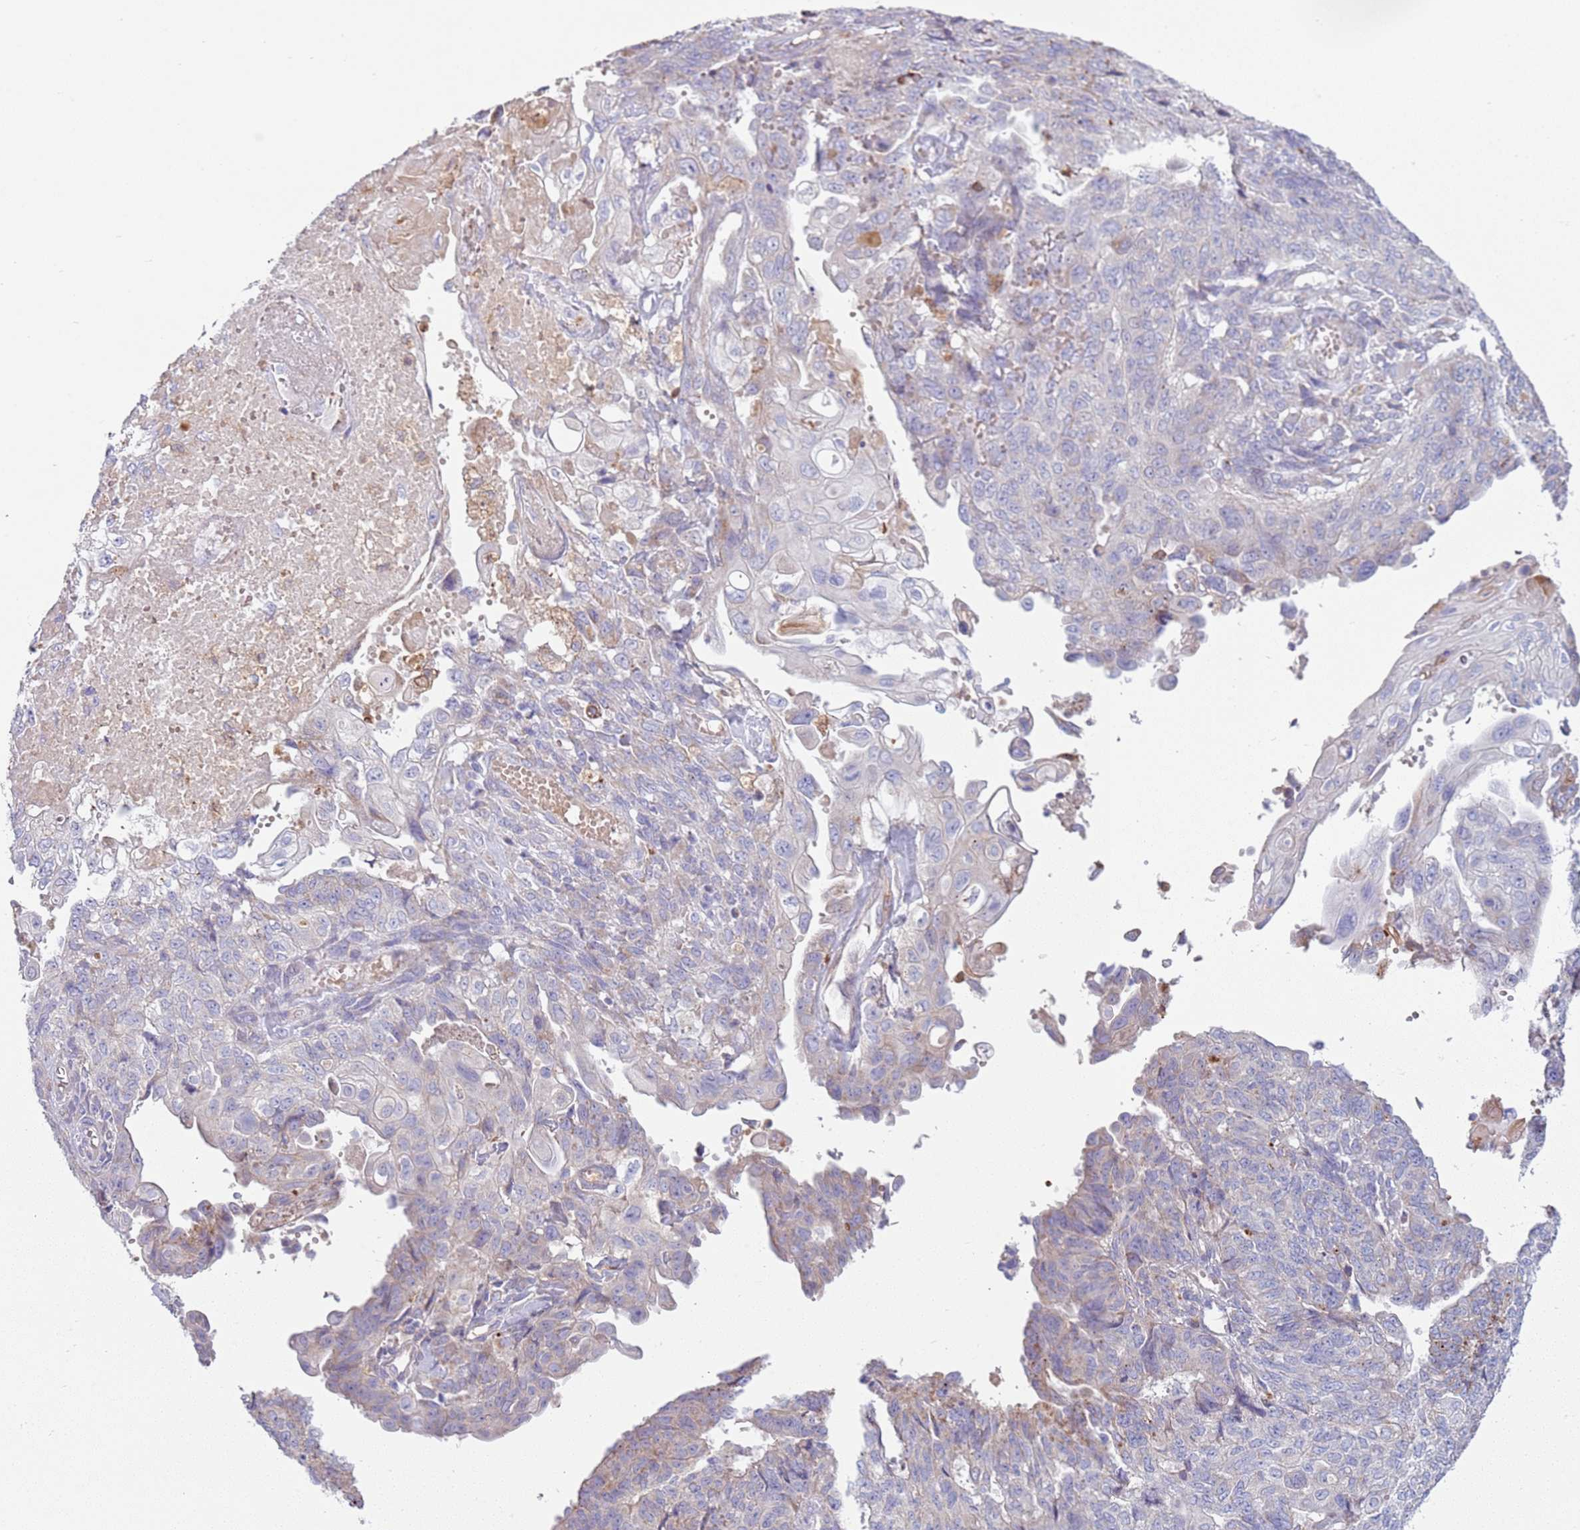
{"staining": {"intensity": "weak", "quantity": "25%-75%", "location": "cytoplasmic/membranous"}, "tissue": "endometrial cancer", "cell_type": "Tumor cells", "image_type": "cancer", "snomed": [{"axis": "morphology", "description": "Adenocarcinoma, NOS"}, {"axis": "topography", "description": "Endometrium"}], "caption": "Endometrial adenocarcinoma was stained to show a protein in brown. There is low levels of weak cytoplasmic/membranous expression in about 25%-75% of tumor cells.", "gene": "TTPAL", "patient": {"sex": "female", "age": 32}}